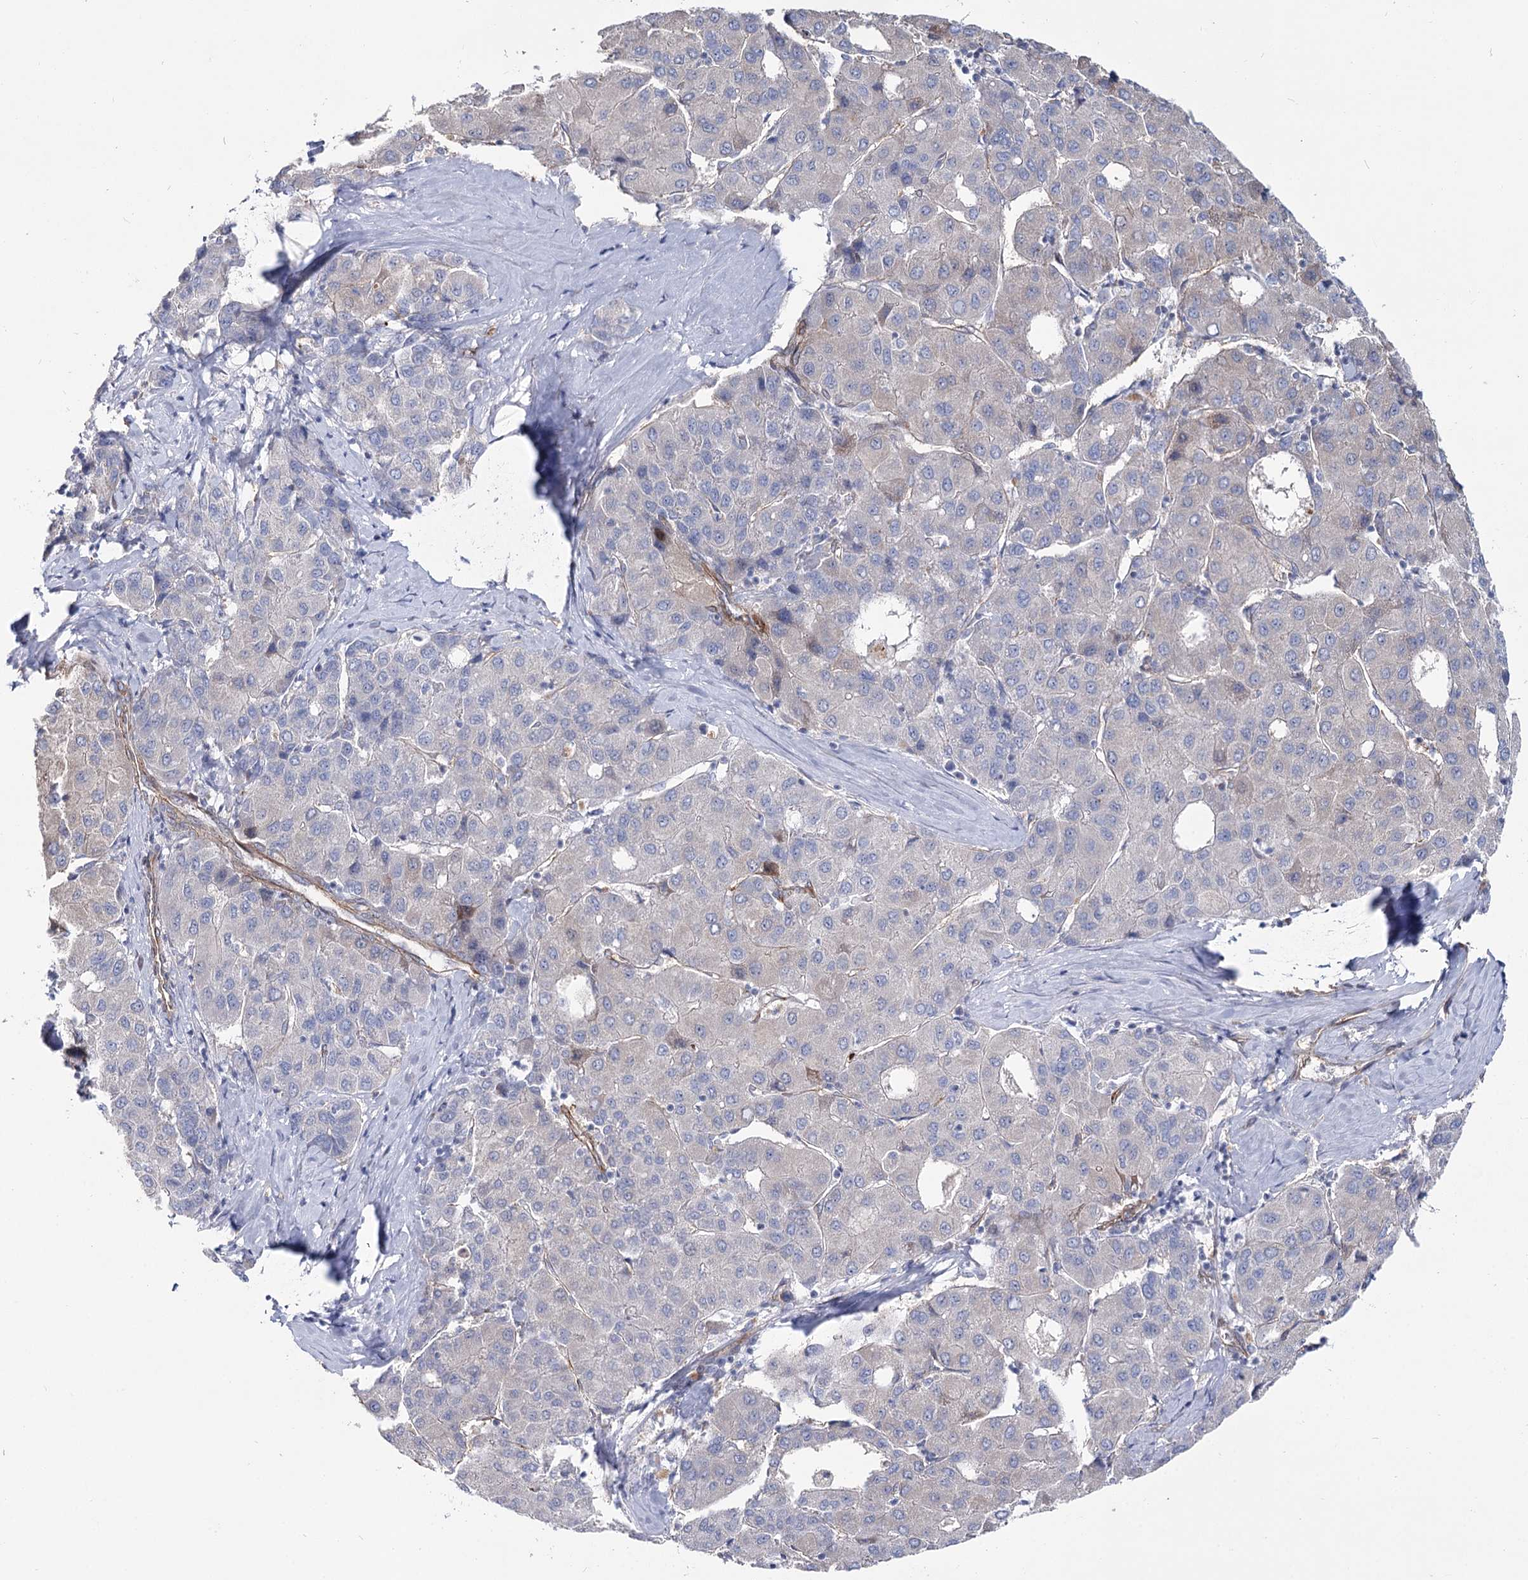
{"staining": {"intensity": "negative", "quantity": "none", "location": "none"}, "tissue": "liver cancer", "cell_type": "Tumor cells", "image_type": "cancer", "snomed": [{"axis": "morphology", "description": "Carcinoma, Hepatocellular, NOS"}, {"axis": "topography", "description": "Liver"}], "caption": "Tumor cells show no significant protein positivity in liver hepatocellular carcinoma.", "gene": "TMEM164", "patient": {"sex": "male", "age": 65}}